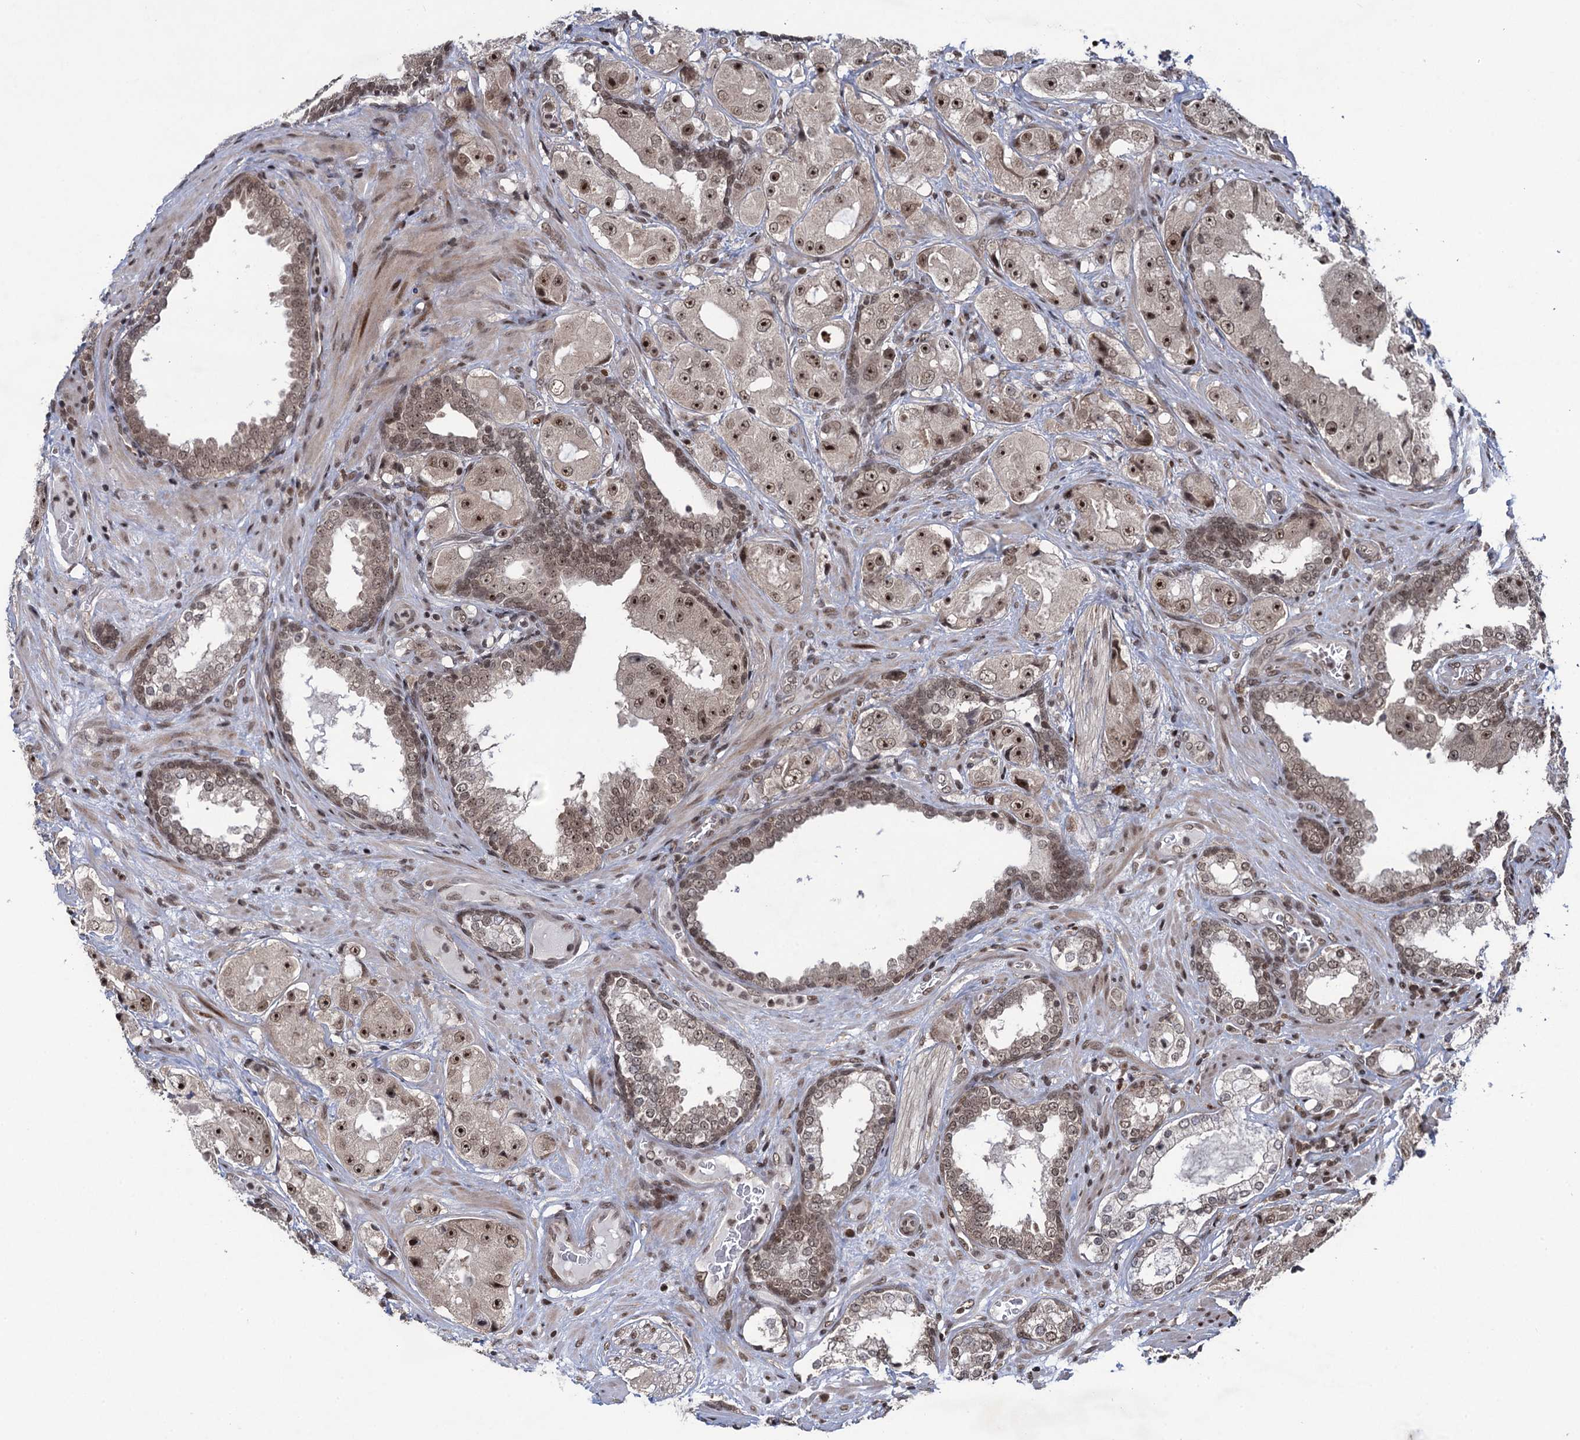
{"staining": {"intensity": "moderate", "quantity": ">75%", "location": "nuclear"}, "tissue": "prostate cancer", "cell_type": "Tumor cells", "image_type": "cancer", "snomed": [{"axis": "morphology", "description": "Adenocarcinoma, High grade"}, {"axis": "topography", "description": "Prostate"}], "caption": "High-grade adenocarcinoma (prostate) stained for a protein demonstrates moderate nuclear positivity in tumor cells. Nuclei are stained in blue.", "gene": "ZNF169", "patient": {"sex": "male", "age": 73}}